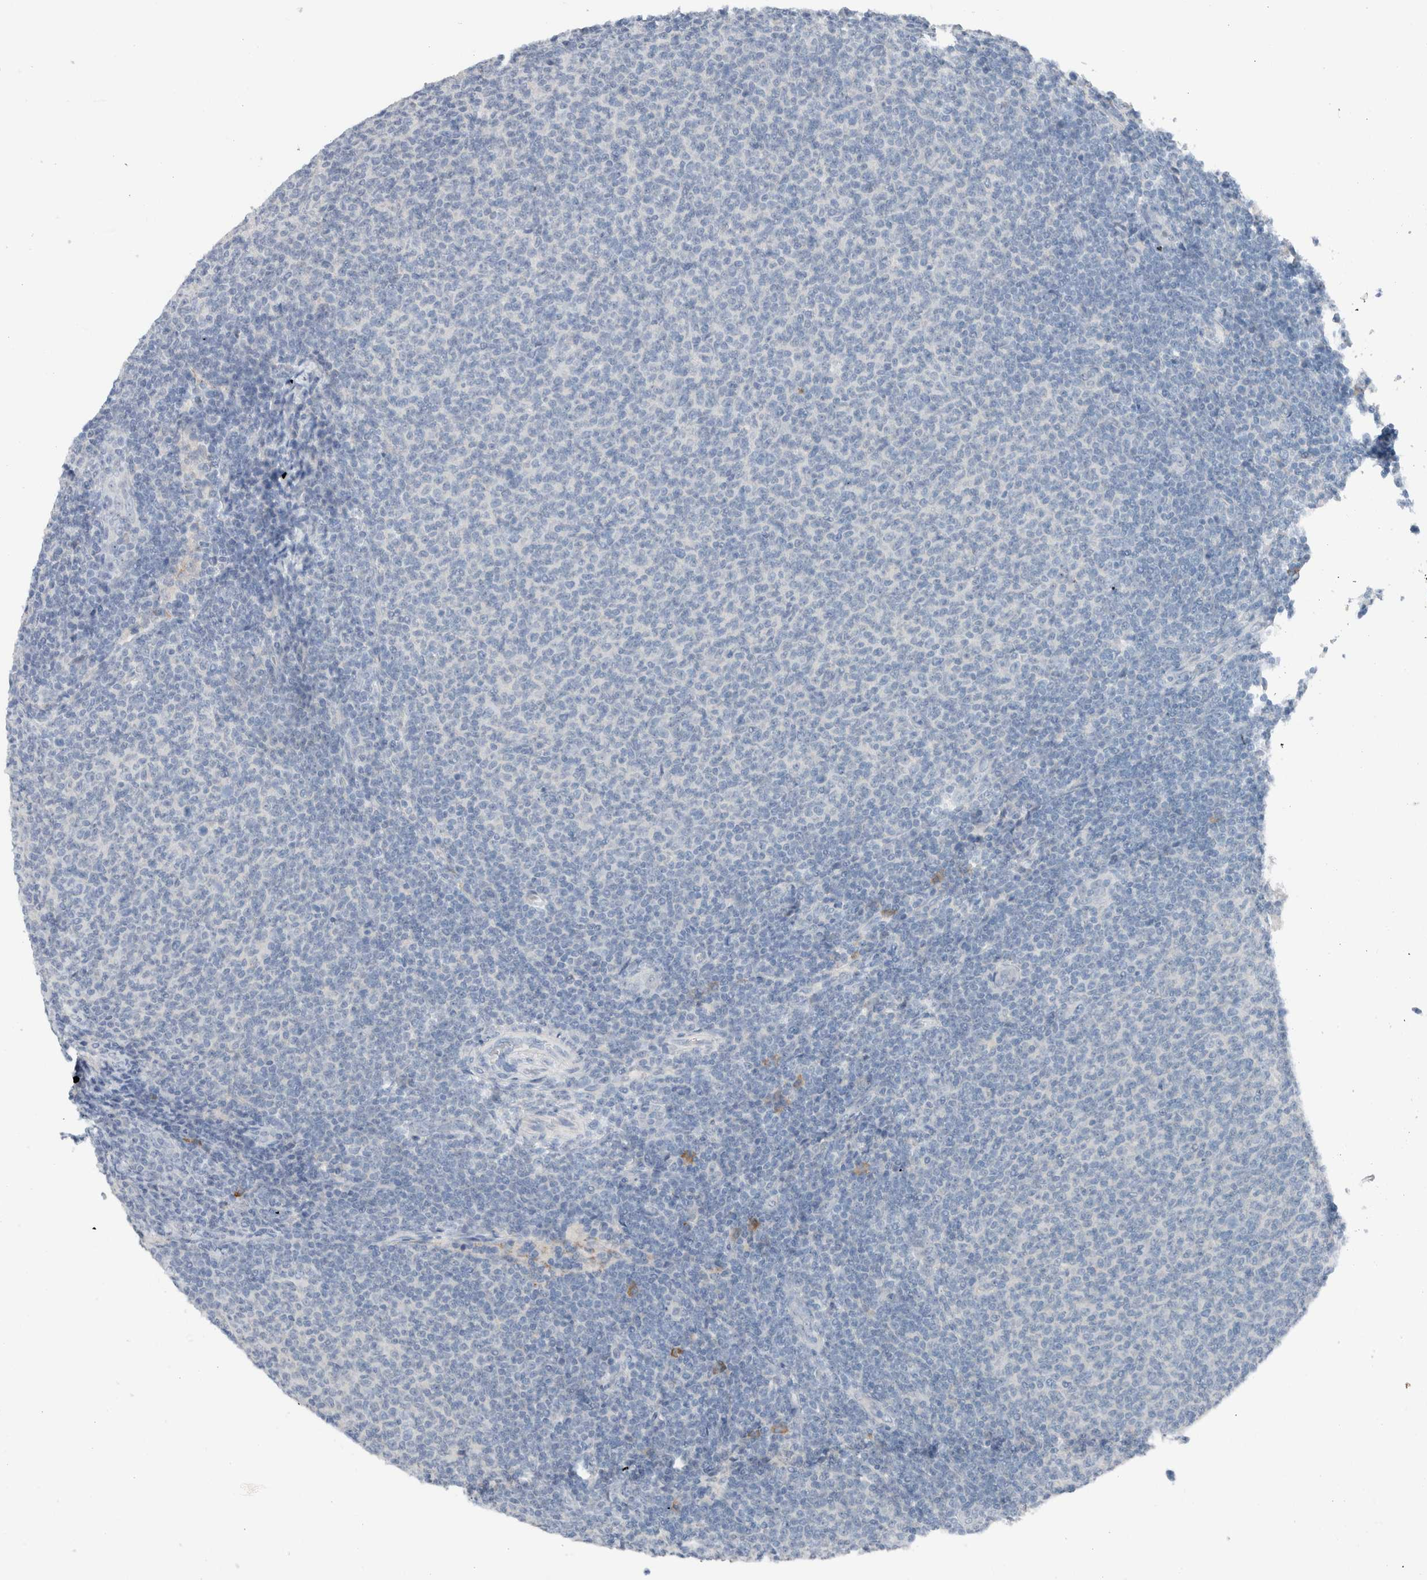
{"staining": {"intensity": "negative", "quantity": "none", "location": "none"}, "tissue": "lymphoma", "cell_type": "Tumor cells", "image_type": "cancer", "snomed": [{"axis": "morphology", "description": "Malignant lymphoma, non-Hodgkin's type, Low grade"}, {"axis": "topography", "description": "Lymph node"}], "caption": "Immunohistochemical staining of human low-grade malignant lymphoma, non-Hodgkin's type displays no significant staining in tumor cells.", "gene": "DUOX1", "patient": {"sex": "male", "age": 66}}